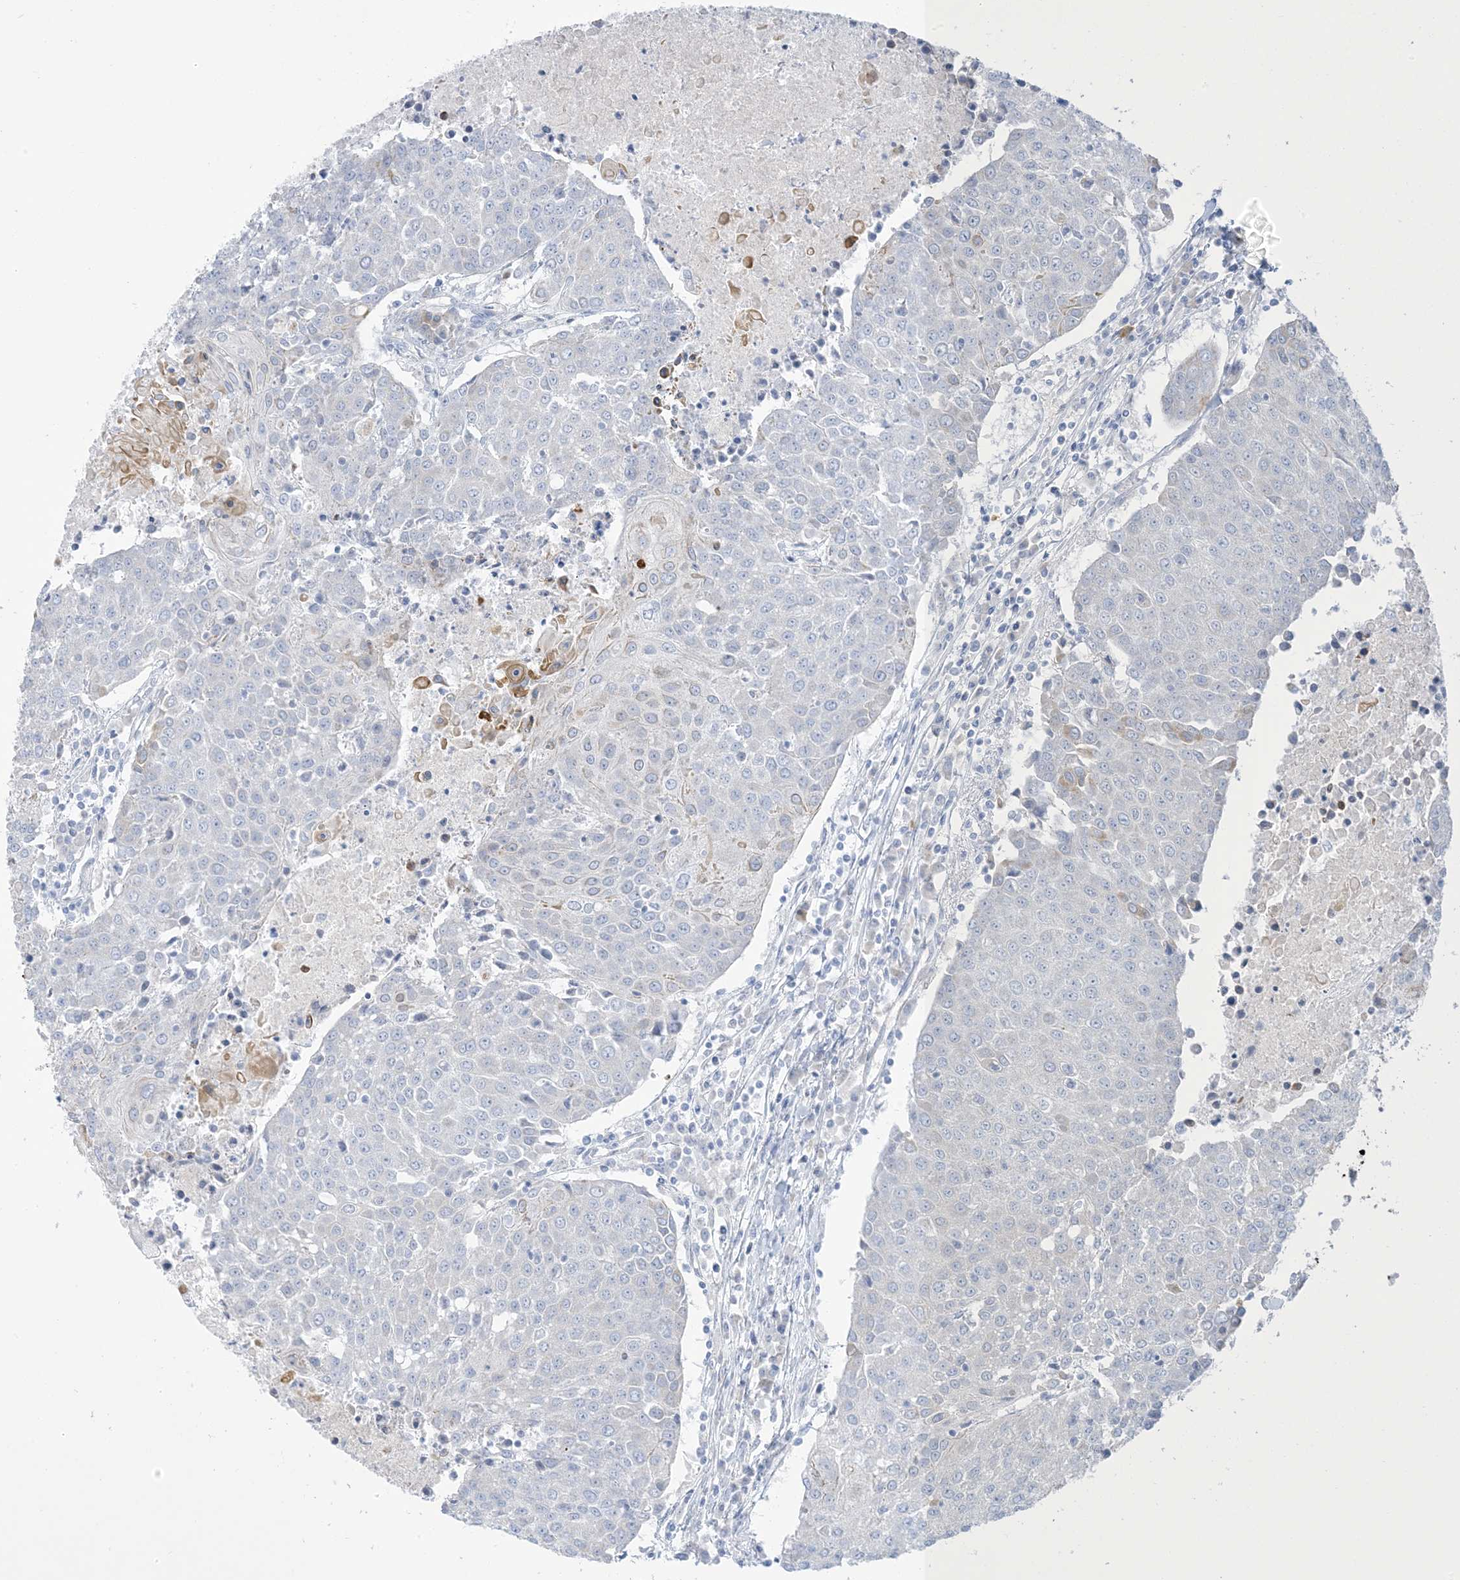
{"staining": {"intensity": "negative", "quantity": "none", "location": "none"}, "tissue": "urothelial cancer", "cell_type": "Tumor cells", "image_type": "cancer", "snomed": [{"axis": "morphology", "description": "Urothelial carcinoma, High grade"}, {"axis": "topography", "description": "Urinary bladder"}], "caption": "IHC histopathology image of urothelial carcinoma (high-grade) stained for a protein (brown), which exhibits no positivity in tumor cells.", "gene": "XIRP2", "patient": {"sex": "female", "age": 85}}